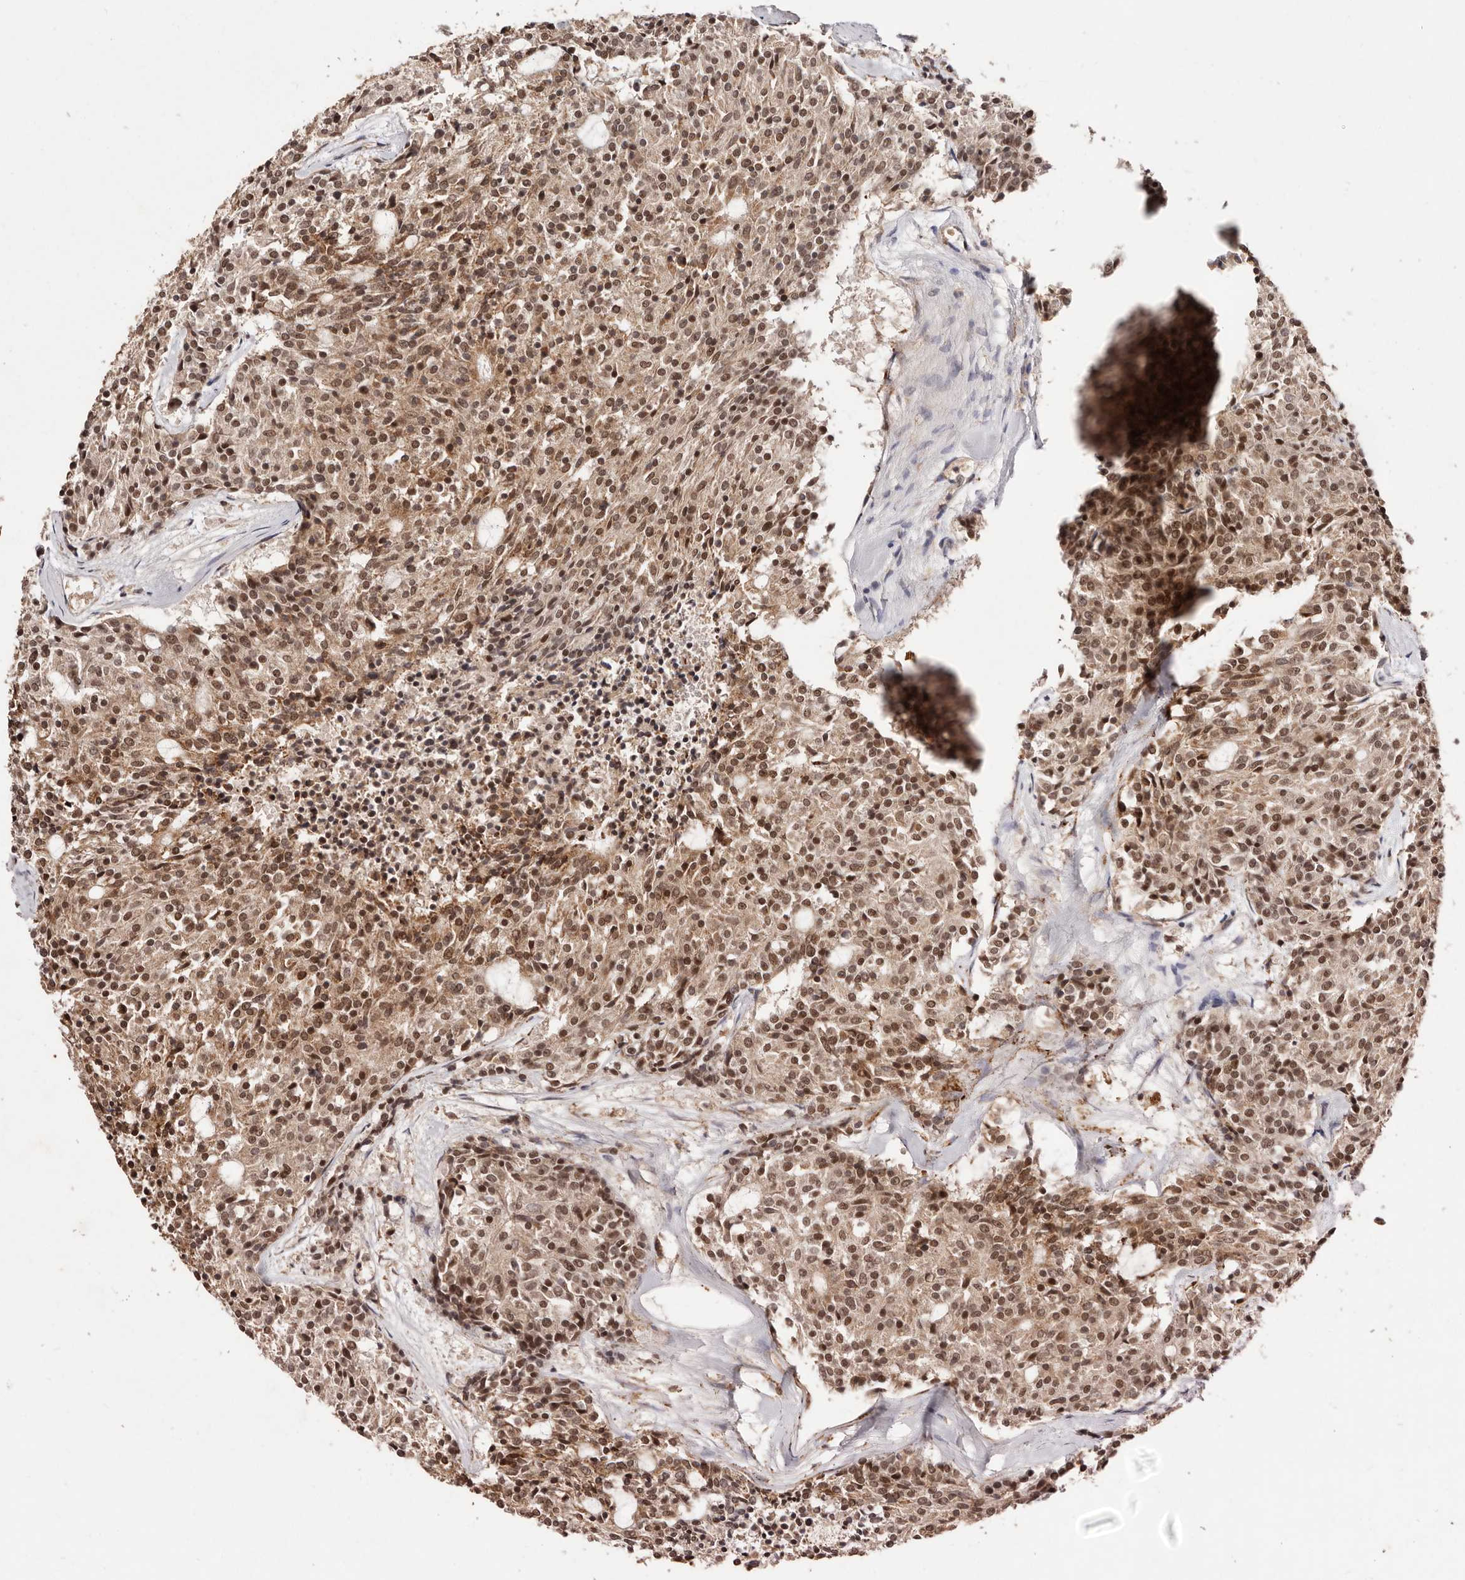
{"staining": {"intensity": "moderate", "quantity": ">75%", "location": "nuclear"}, "tissue": "carcinoid", "cell_type": "Tumor cells", "image_type": "cancer", "snomed": [{"axis": "morphology", "description": "Carcinoid, malignant, NOS"}, {"axis": "topography", "description": "Pancreas"}], "caption": "Tumor cells demonstrate medium levels of moderate nuclear positivity in approximately >75% of cells in human carcinoid.", "gene": "BICRAL", "patient": {"sex": "female", "age": 54}}